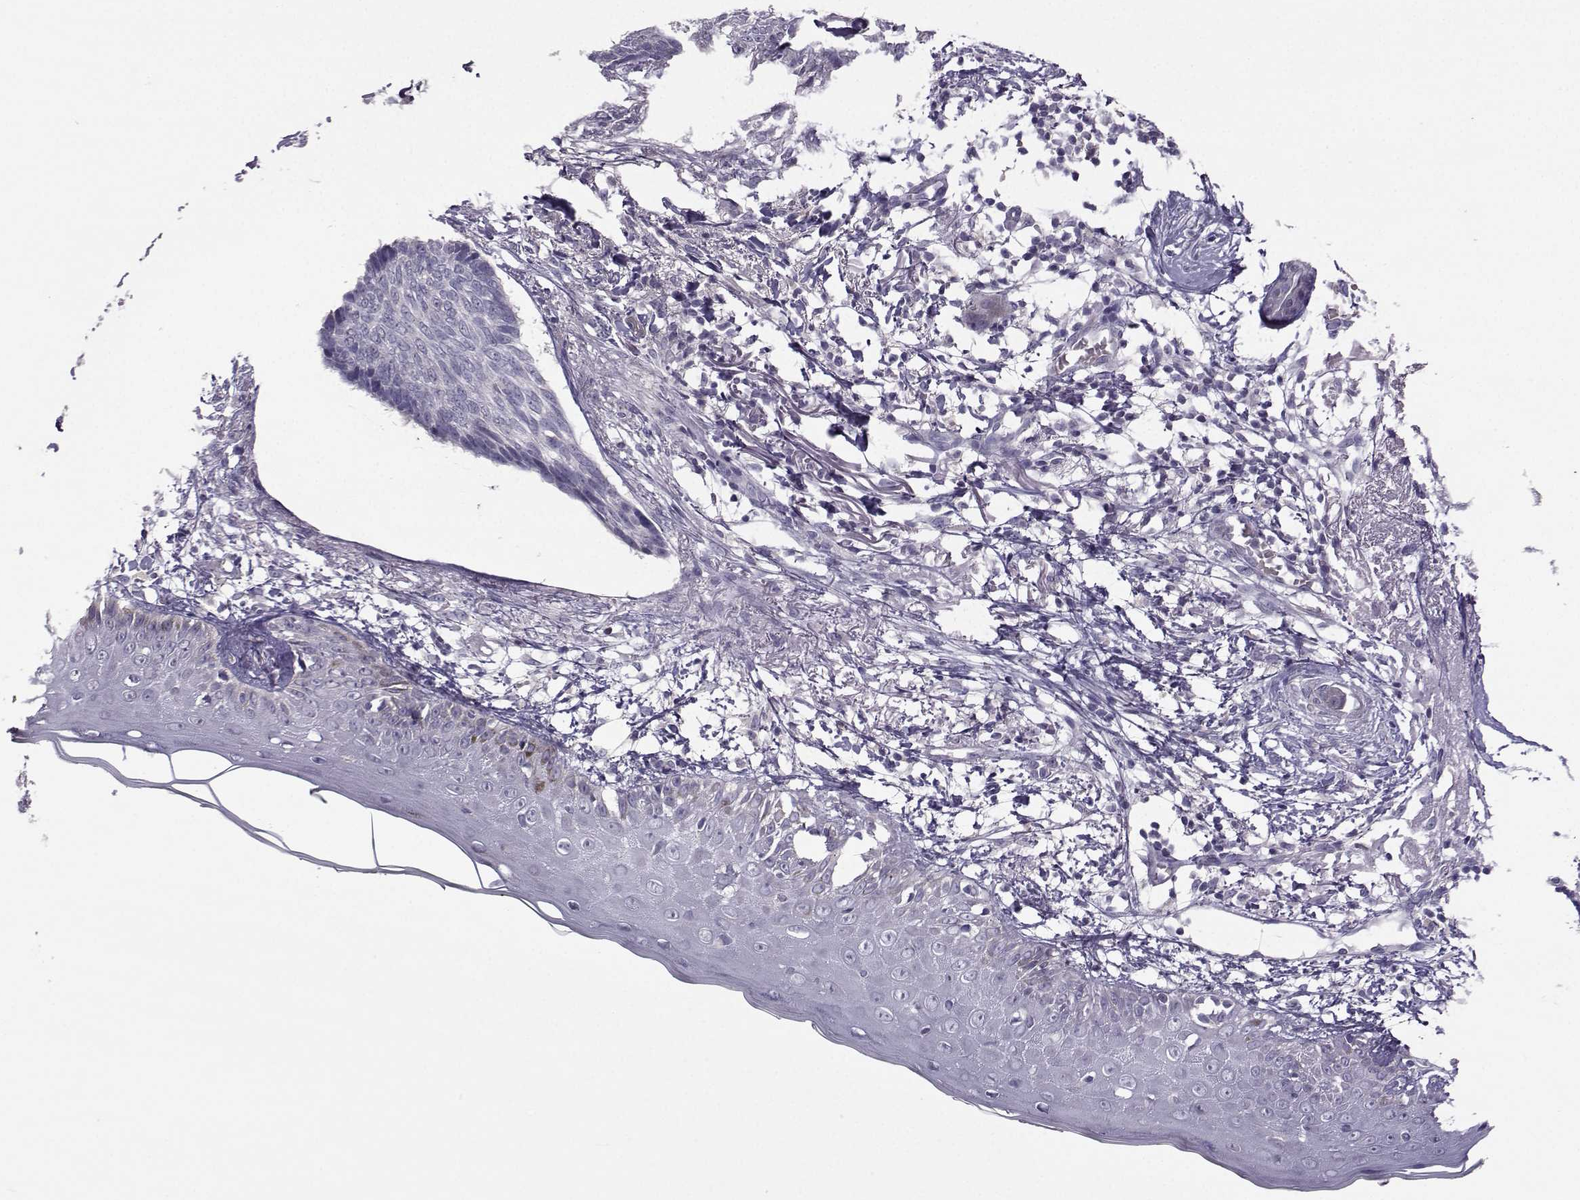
{"staining": {"intensity": "negative", "quantity": "none", "location": "none"}, "tissue": "skin cancer", "cell_type": "Tumor cells", "image_type": "cancer", "snomed": [{"axis": "morphology", "description": "Normal tissue, NOS"}, {"axis": "morphology", "description": "Basal cell carcinoma"}, {"axis": "topography", "description": "Skin"}], "caption": "Immunohistochemical staining of basal cell carcinoma (skin) shows no significant staining in tumor cells.", "gene": "FCAMR", "patient": {"sex": "male", "age": 84}}